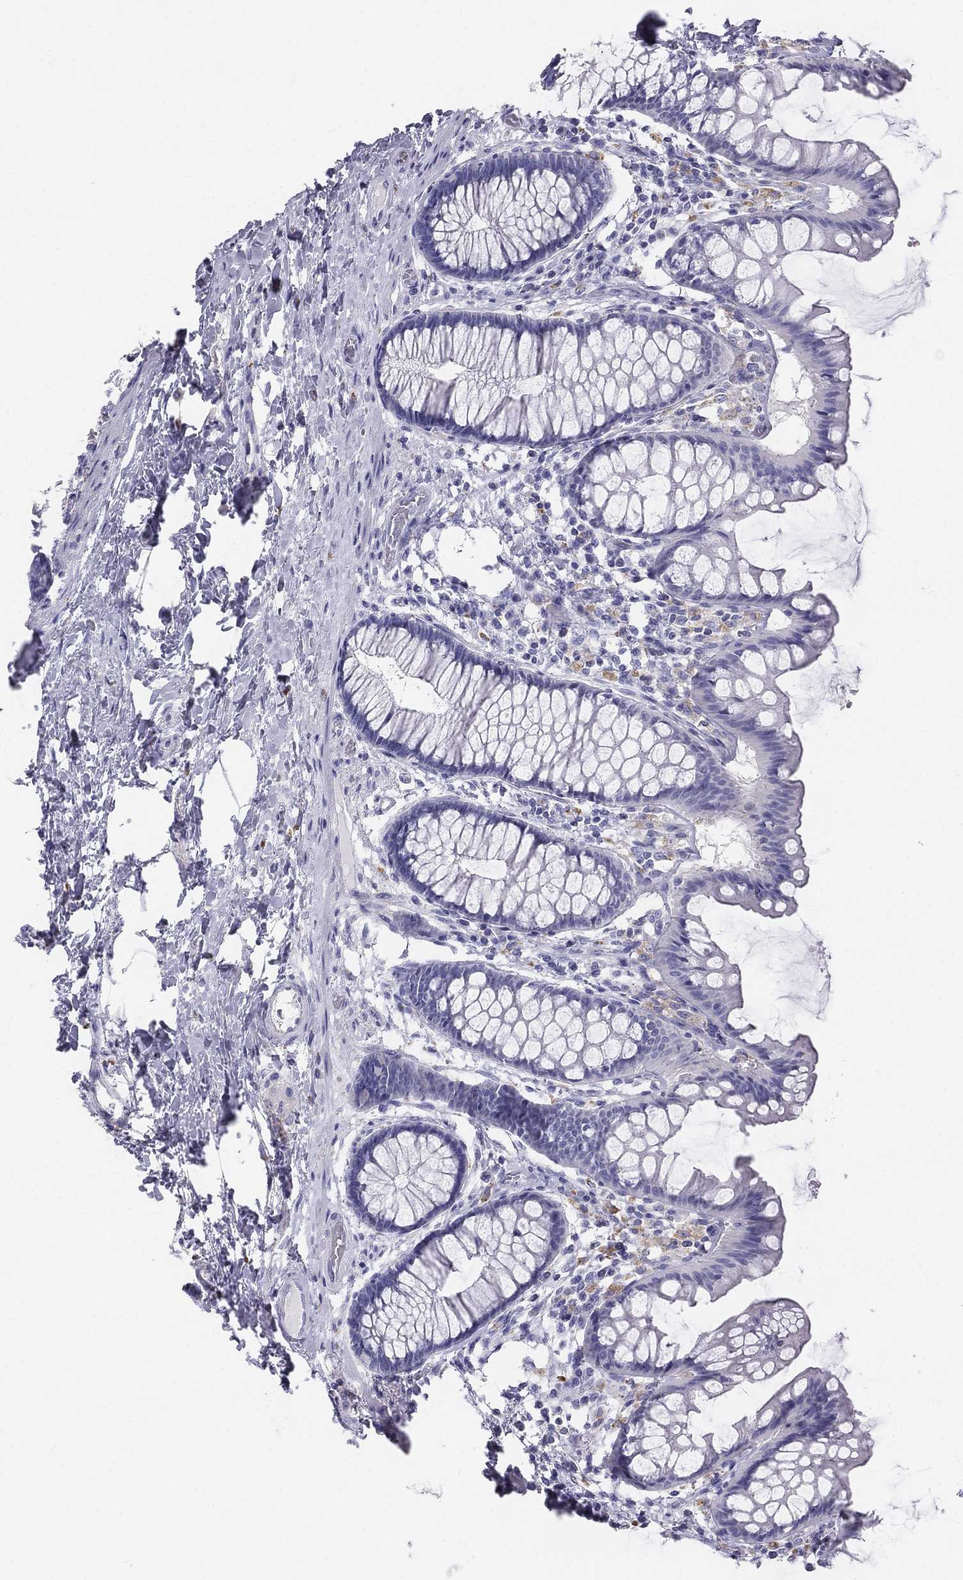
{"staining": {"intensity": "negative", "quantity": "none", "location": "none"}, "tissue": "colon", "cell_type": "Endothelial cells", "image_type": "normal", "snomed": [{"axis": "morphology", "description": "Normal tissue, NOS"}, {"axis": "topography", "description": "Colon"}], "caption": "This is a histopathology image of immunohistochemistry staining of unremarkable colon, which shows no expression in endothelial cells.", "gene": "ALOXE3", "patient": {"sex": "female", "age": 65}}